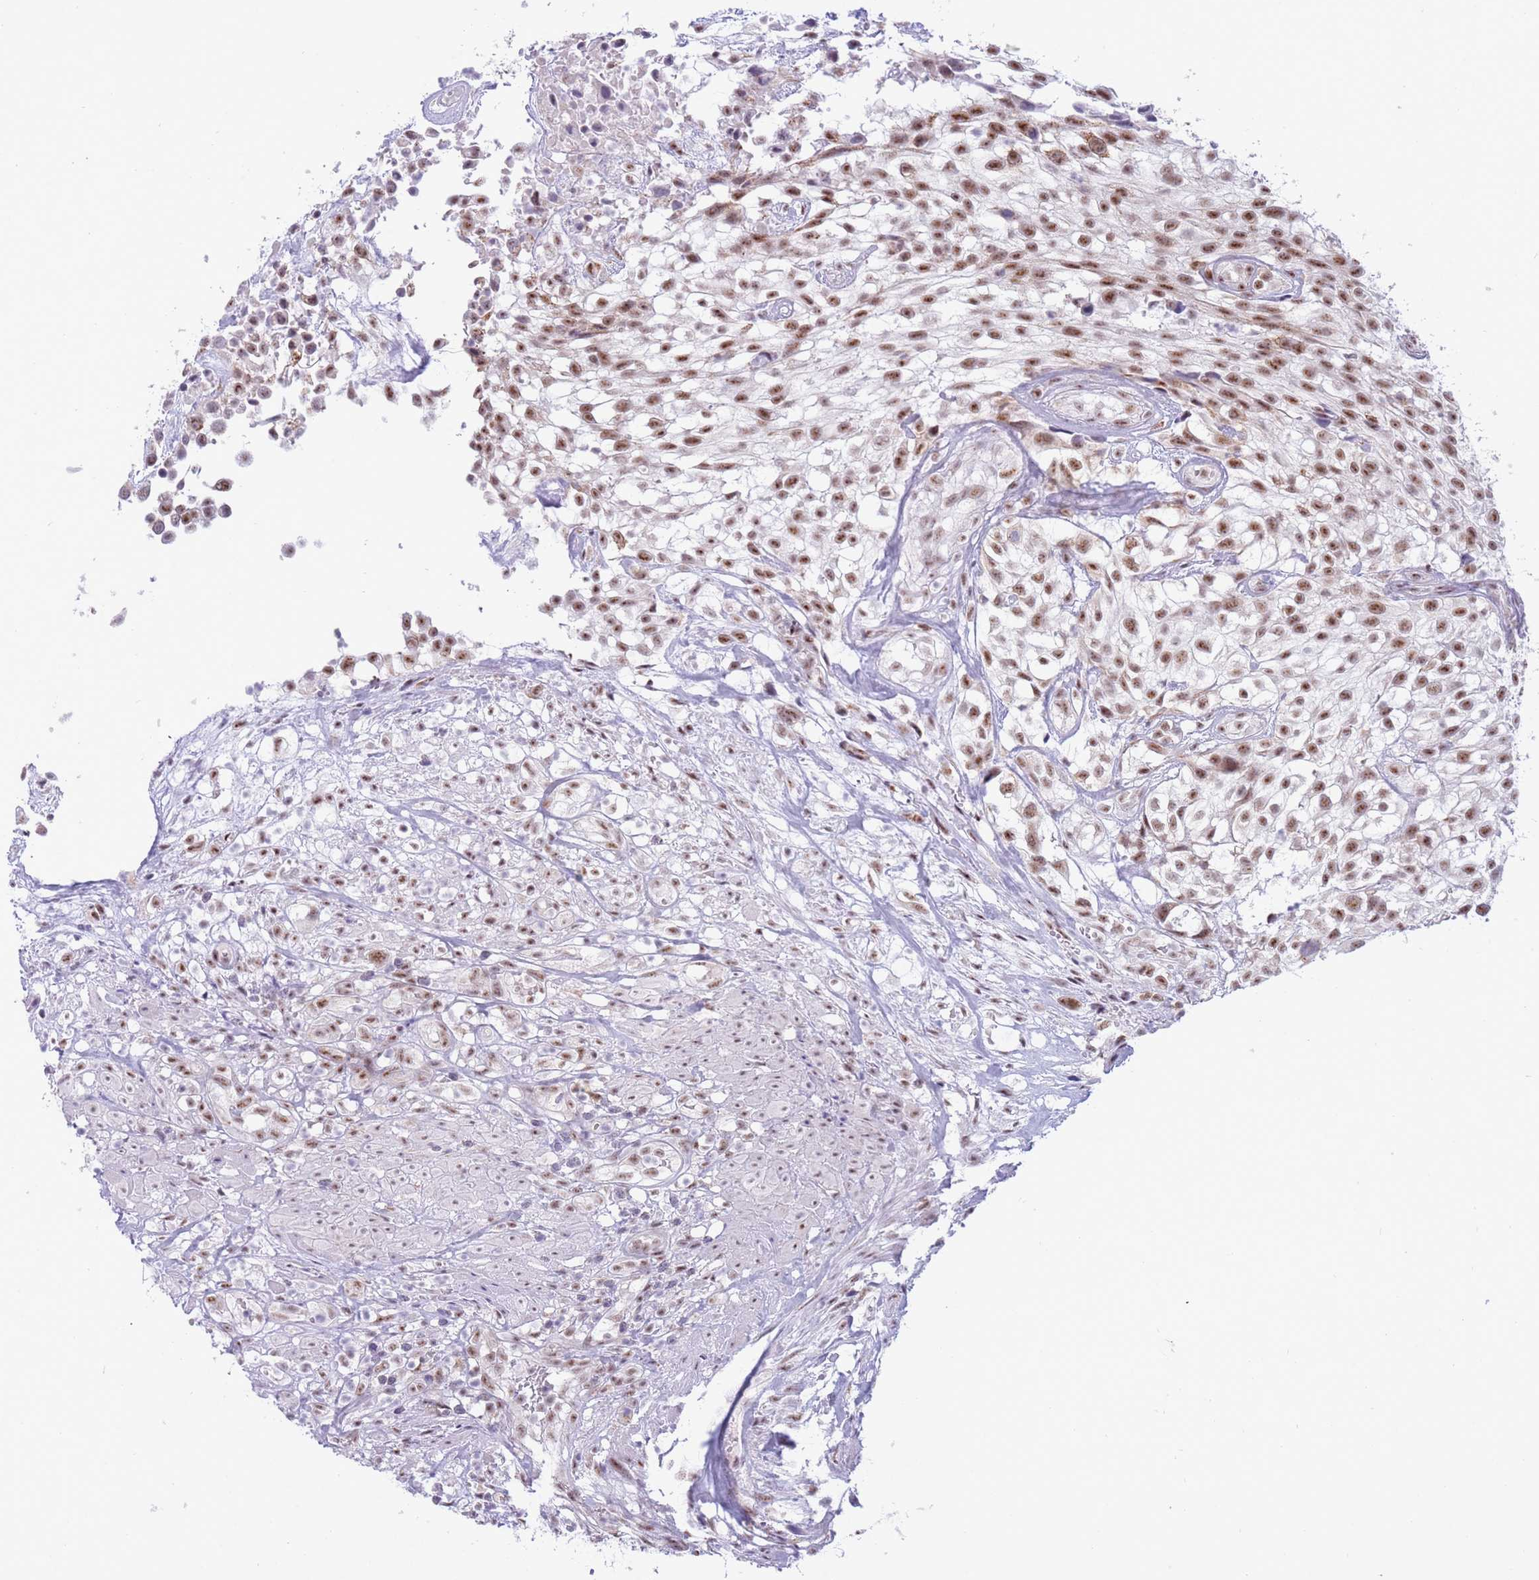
{"staining": {"intensity": "moderate", "quantity": ">75%", "location": "nuclear"}, "tissue": "urothelial cancer", "cell_type": "Tumor cells", "image_type": "cancer", "snomed": [{"axis": "morphology", "description": "Urothelial carcinoma, High grade"}, {"axis": "topography", "description": "Urinary bladder"}], "caption": "Human urothelial cancer stained for a protein (brown) shows moderate nuclear positive positivity in about >75% of tumor cells.", "gene": "CYP2B6", "patient": {"sex": "male", "age": 56}}